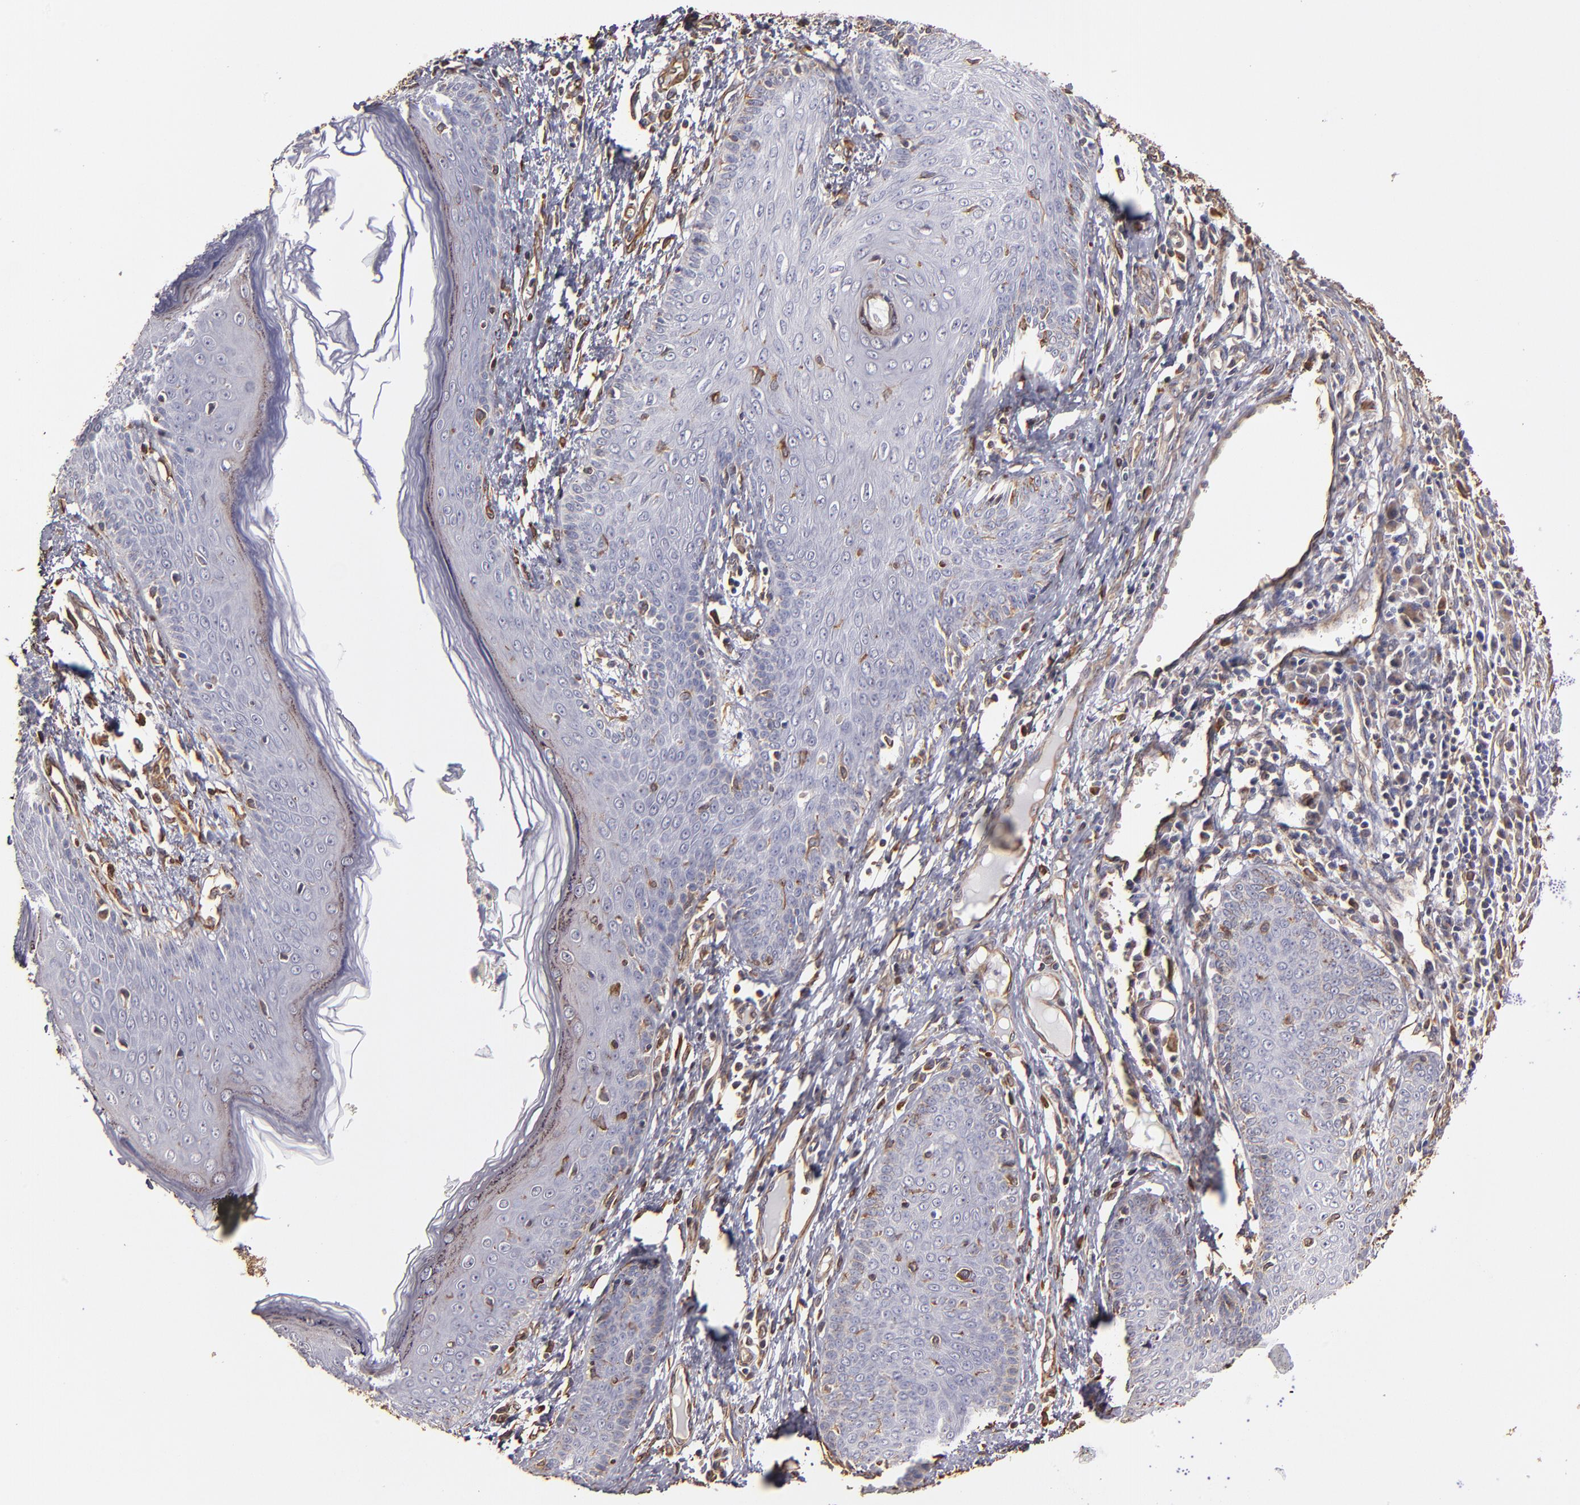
{"staining": {"intensity": "negative", "quantity": "none", "location": "none"}, "tissue": "skin cancer", "cell_type": "Tumor cells", "image_type": "cancer", "snomed": [{"axis": "morphology", "description": "Basal cell carcinoma"}, {"axis": "topography", "description": "Skin"}], "caption": "Immunohistochemistry histopathology image of neoplastic tissue: skin basal cell carcinoma stained with DAB (3,3'-diaminobenzidine) displays no significant protein staining in tumor cells.", "gene": "ABCC1", "patient": {"sex": "female", "age": 64}}